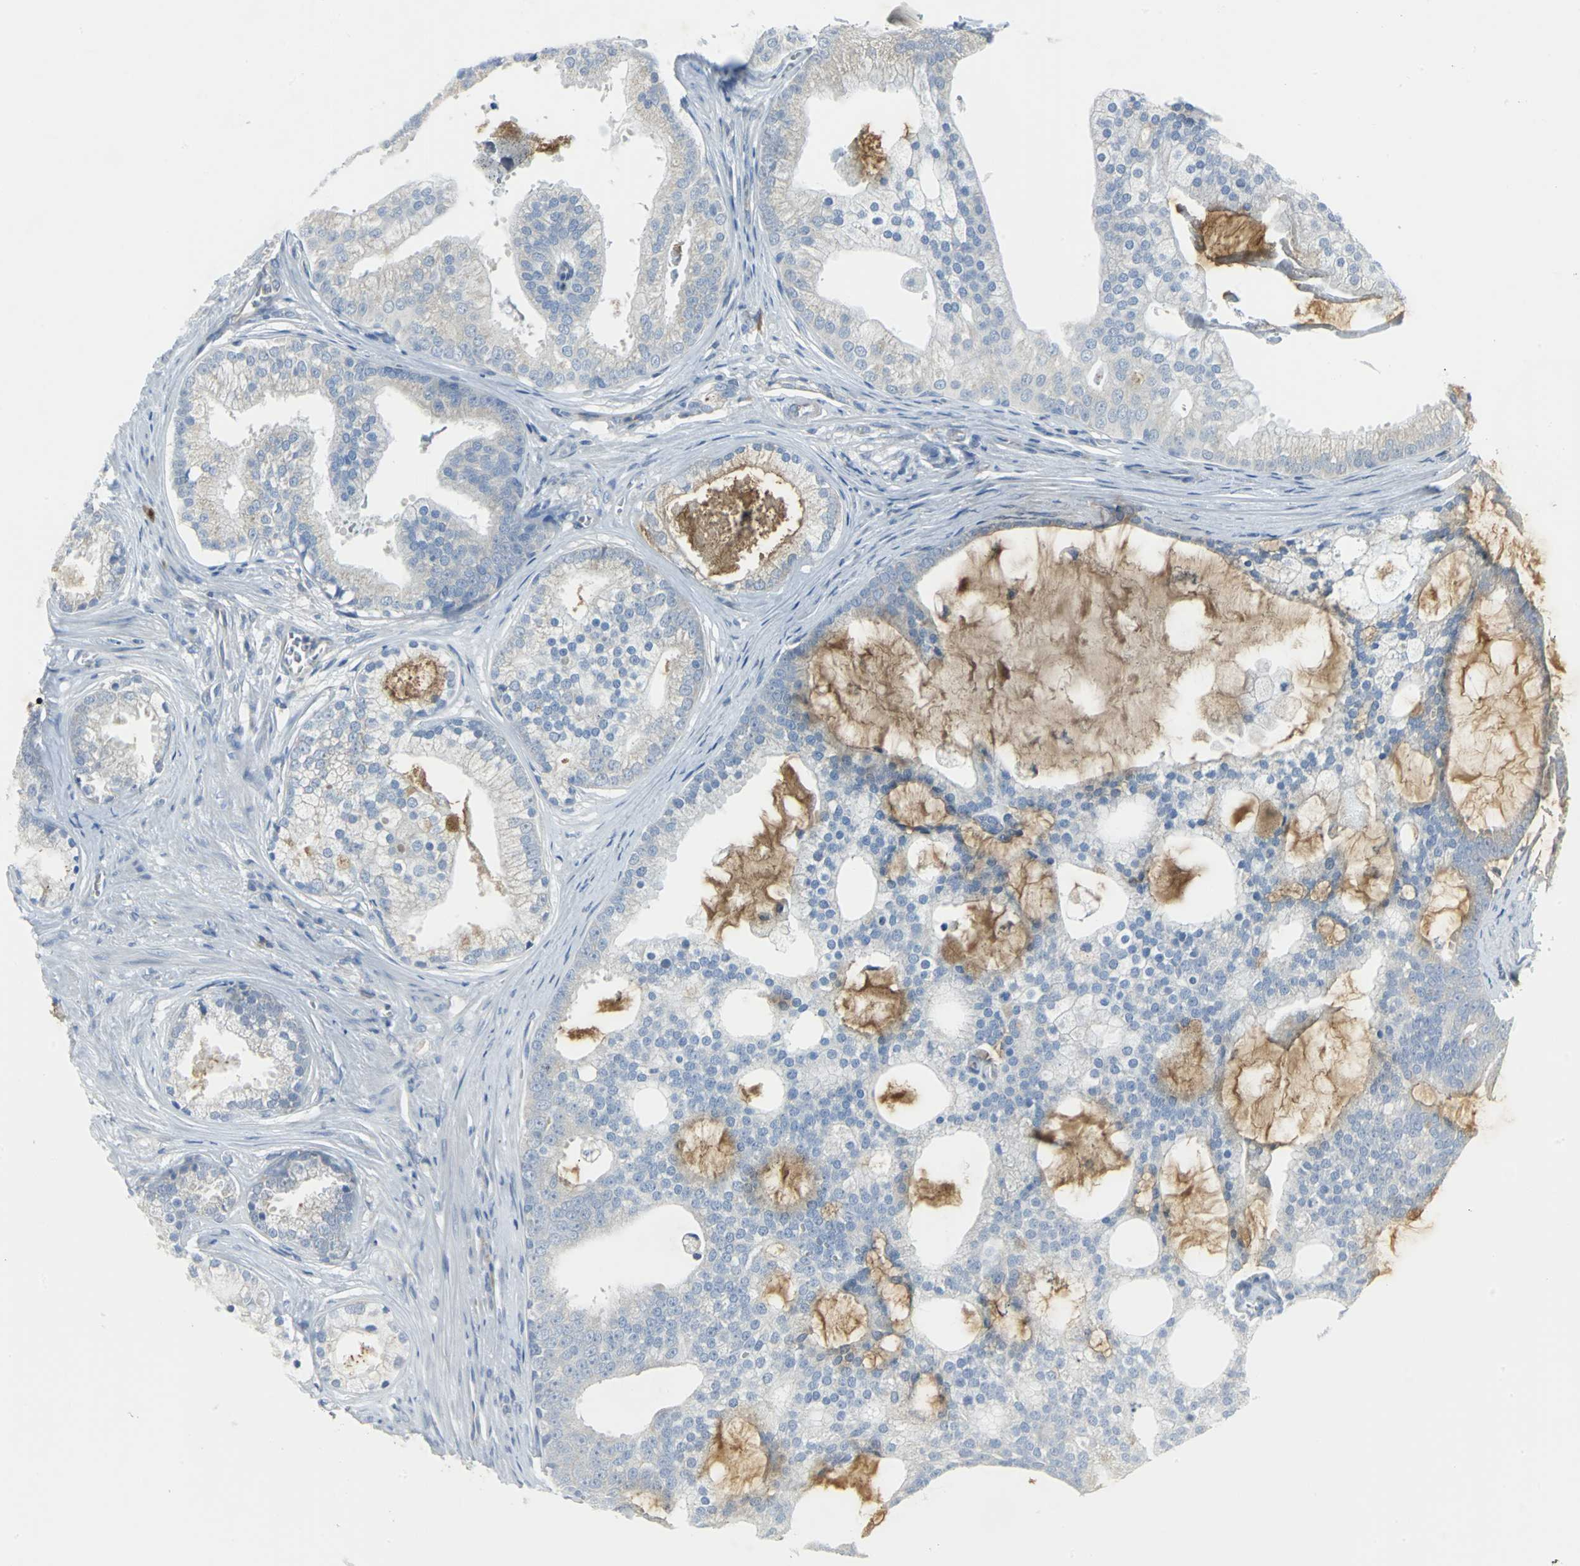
{"staining": {"intensity": "weak", "quantity": "<25%", "location": "cytoplasmic/membranous"}, "tissue": "prostate cancer", "cell_type": "Tumor cells", "image_type": "cancer", "snomed": [{"axis": "morphology", "description": "Adenocarcinoma, Low grade"}, {"axis": "topography", "description": "Prostate"}], "caption": "Immunohistochemical staining of prostate cancer (adenocarcinoma (low-grade)) exhibits no significant staining in tumor cells. (DAB (3,3'-diaminobenzidine) IHC visualized using brightfield microscopy, high magnification).", "gene": "EIF5A", "patient": {"sex": "male", "age": 58}}